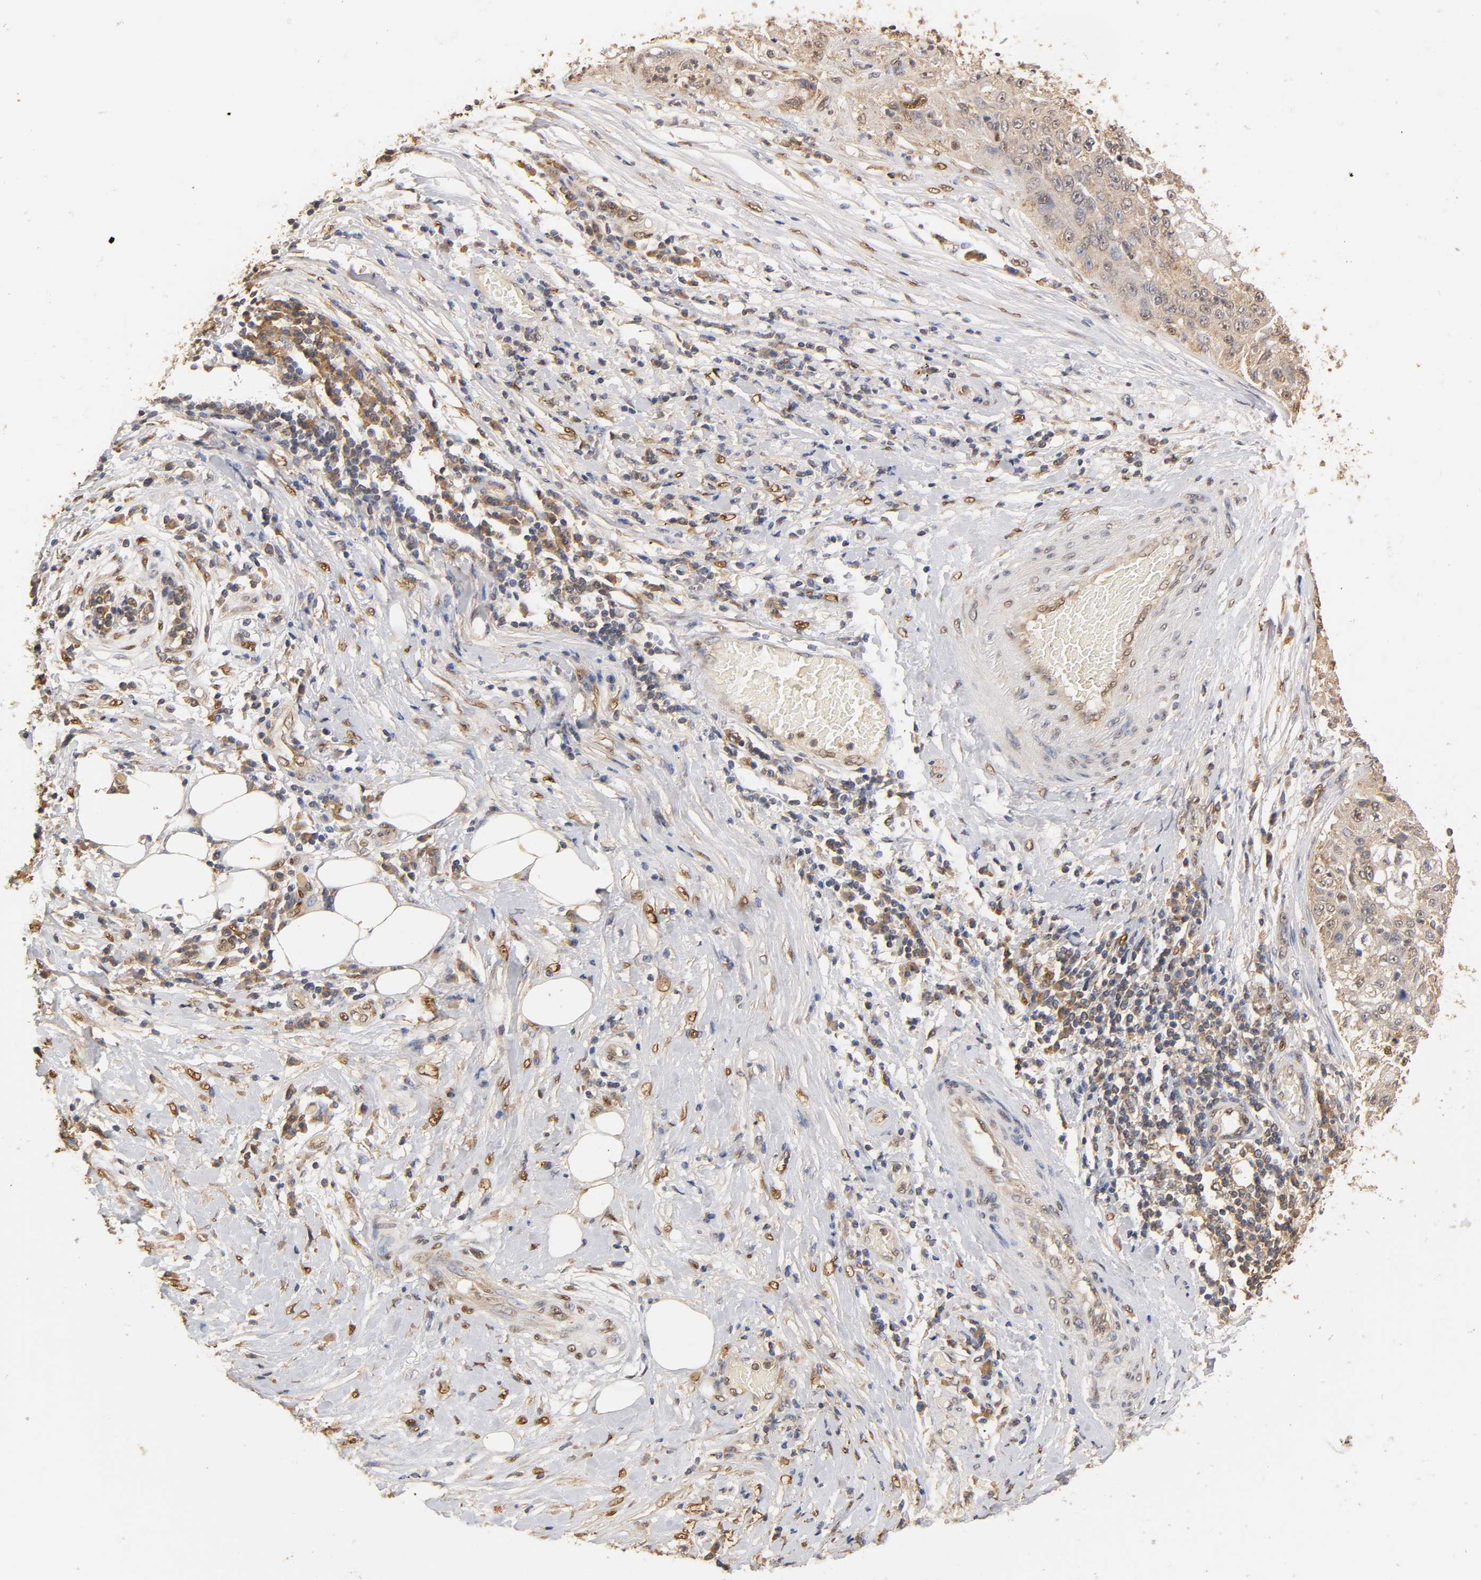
{"staining": {"intensity": "weak", "quantity": "<25%", "location": "cytoplasmic/membranous"}, "tissue": "lung cancer", "cell_type": "Tumor cells", "image_type": "cancer", "snomed": [{"axis": "morphology", "description": "Inflammation, NOS"}, {"axis": "morphology", "description": "Squamous cell carcinoma, NOS"}, {"axis": "topography", "description": "Lymph node"}, {"axis": "topography", "description": "Soft tissue"}, {"axis": "topography", "description": "Lung"}], "caption": "Lung squamous cell carcinoma stained for a protein using immunohistochemistry (IHC) demonstrates no staining tumor cells.", "gene": "PKN1", "patient": {"sex": "male", "age": 66}}